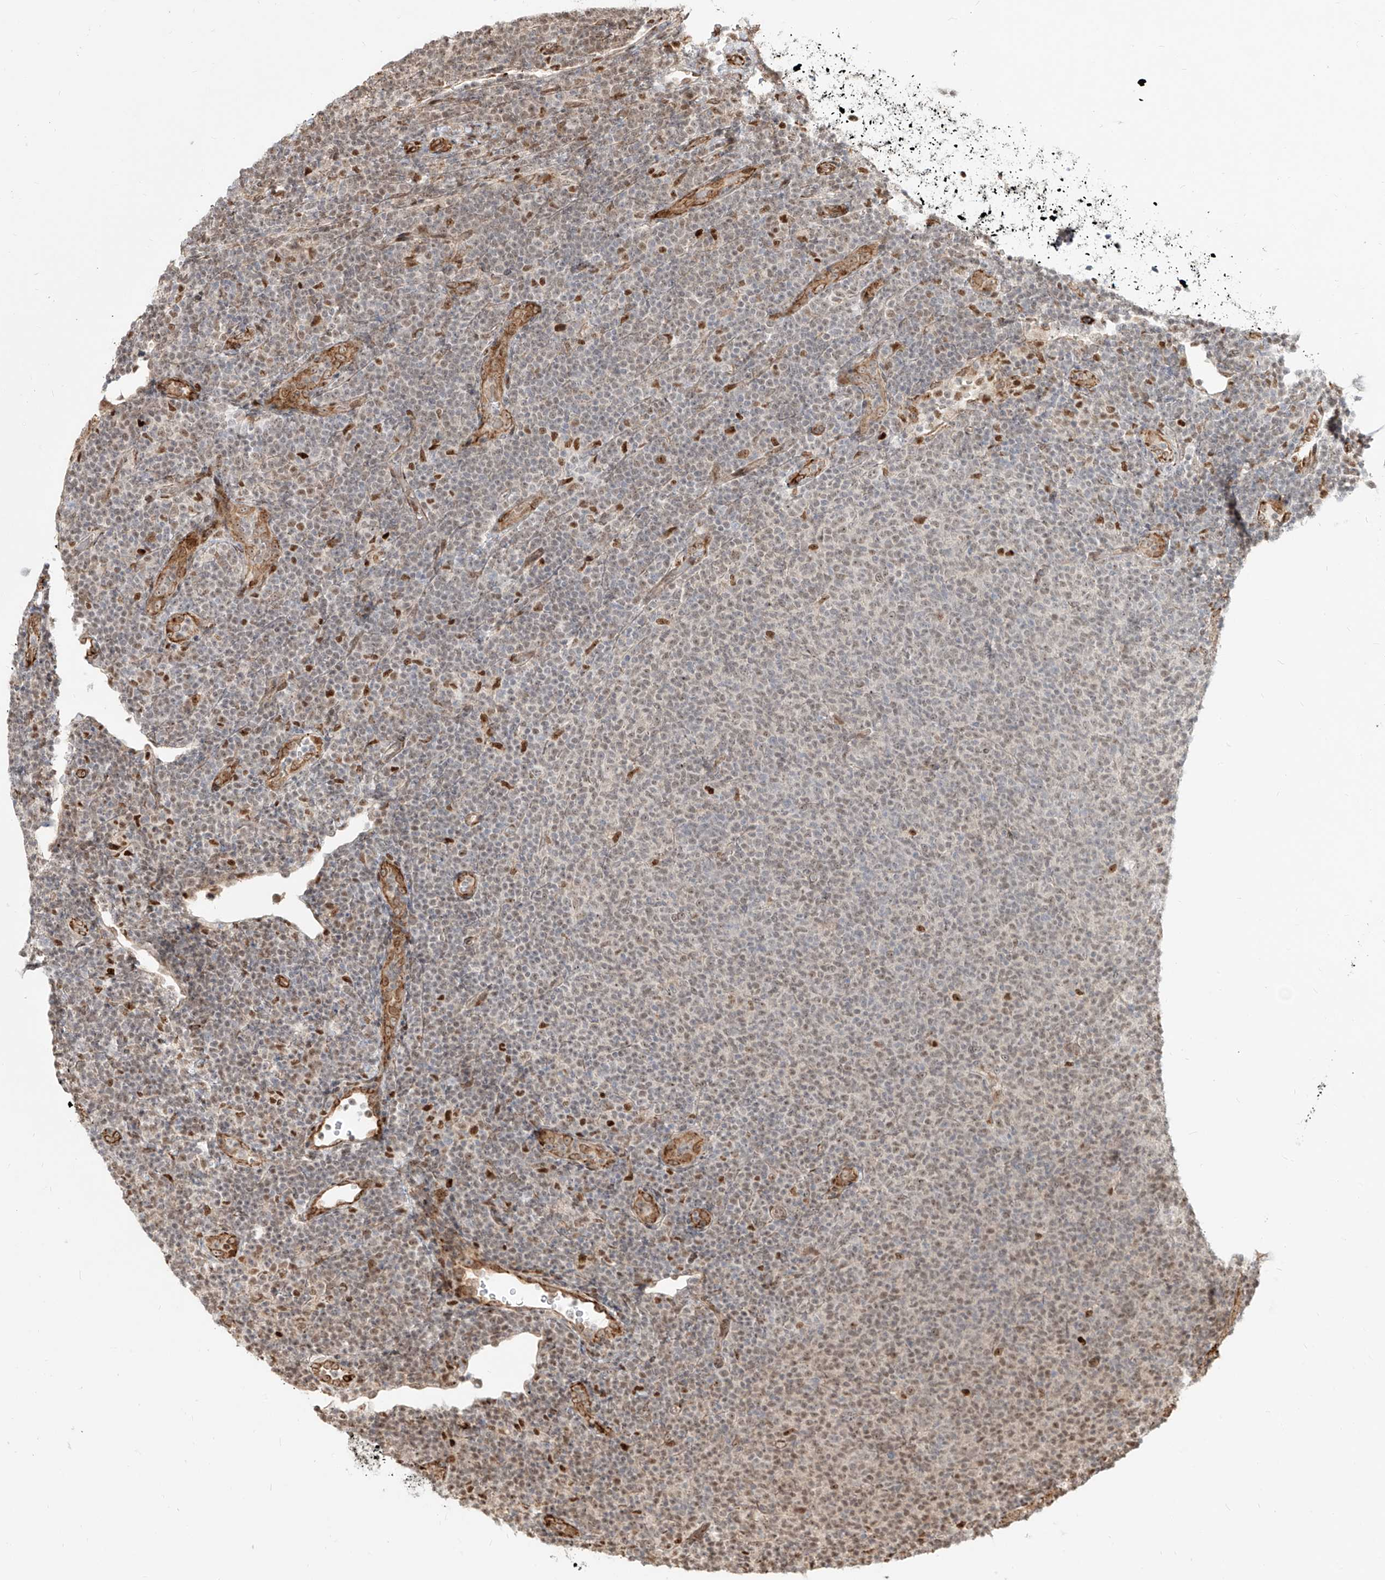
{"staining": {"intensity": "weak", "quantity": "25%-75%", "location": "nuclear"}, "tissue": "lymphoma", "cell_type": "Tumor cells", "image_type": "cancer", "snomed": [{"axis": "morphology", "description": "Malignant lymphoma, non-Hodgkin's type, Low grade"}, {"axis": "topography", "description": "Lymph node"}], "caption": "An immunohistochemistry (IHC) micrograph of neoplastic tissue is shown. Protein staining in brown labels weak nuclear positivity in malignant lymphoma, non-Hodgkin's type (low-grade) within tumor cells.", "gene": "ZNF710", "patient": {"sex": "male", "age": 66}}